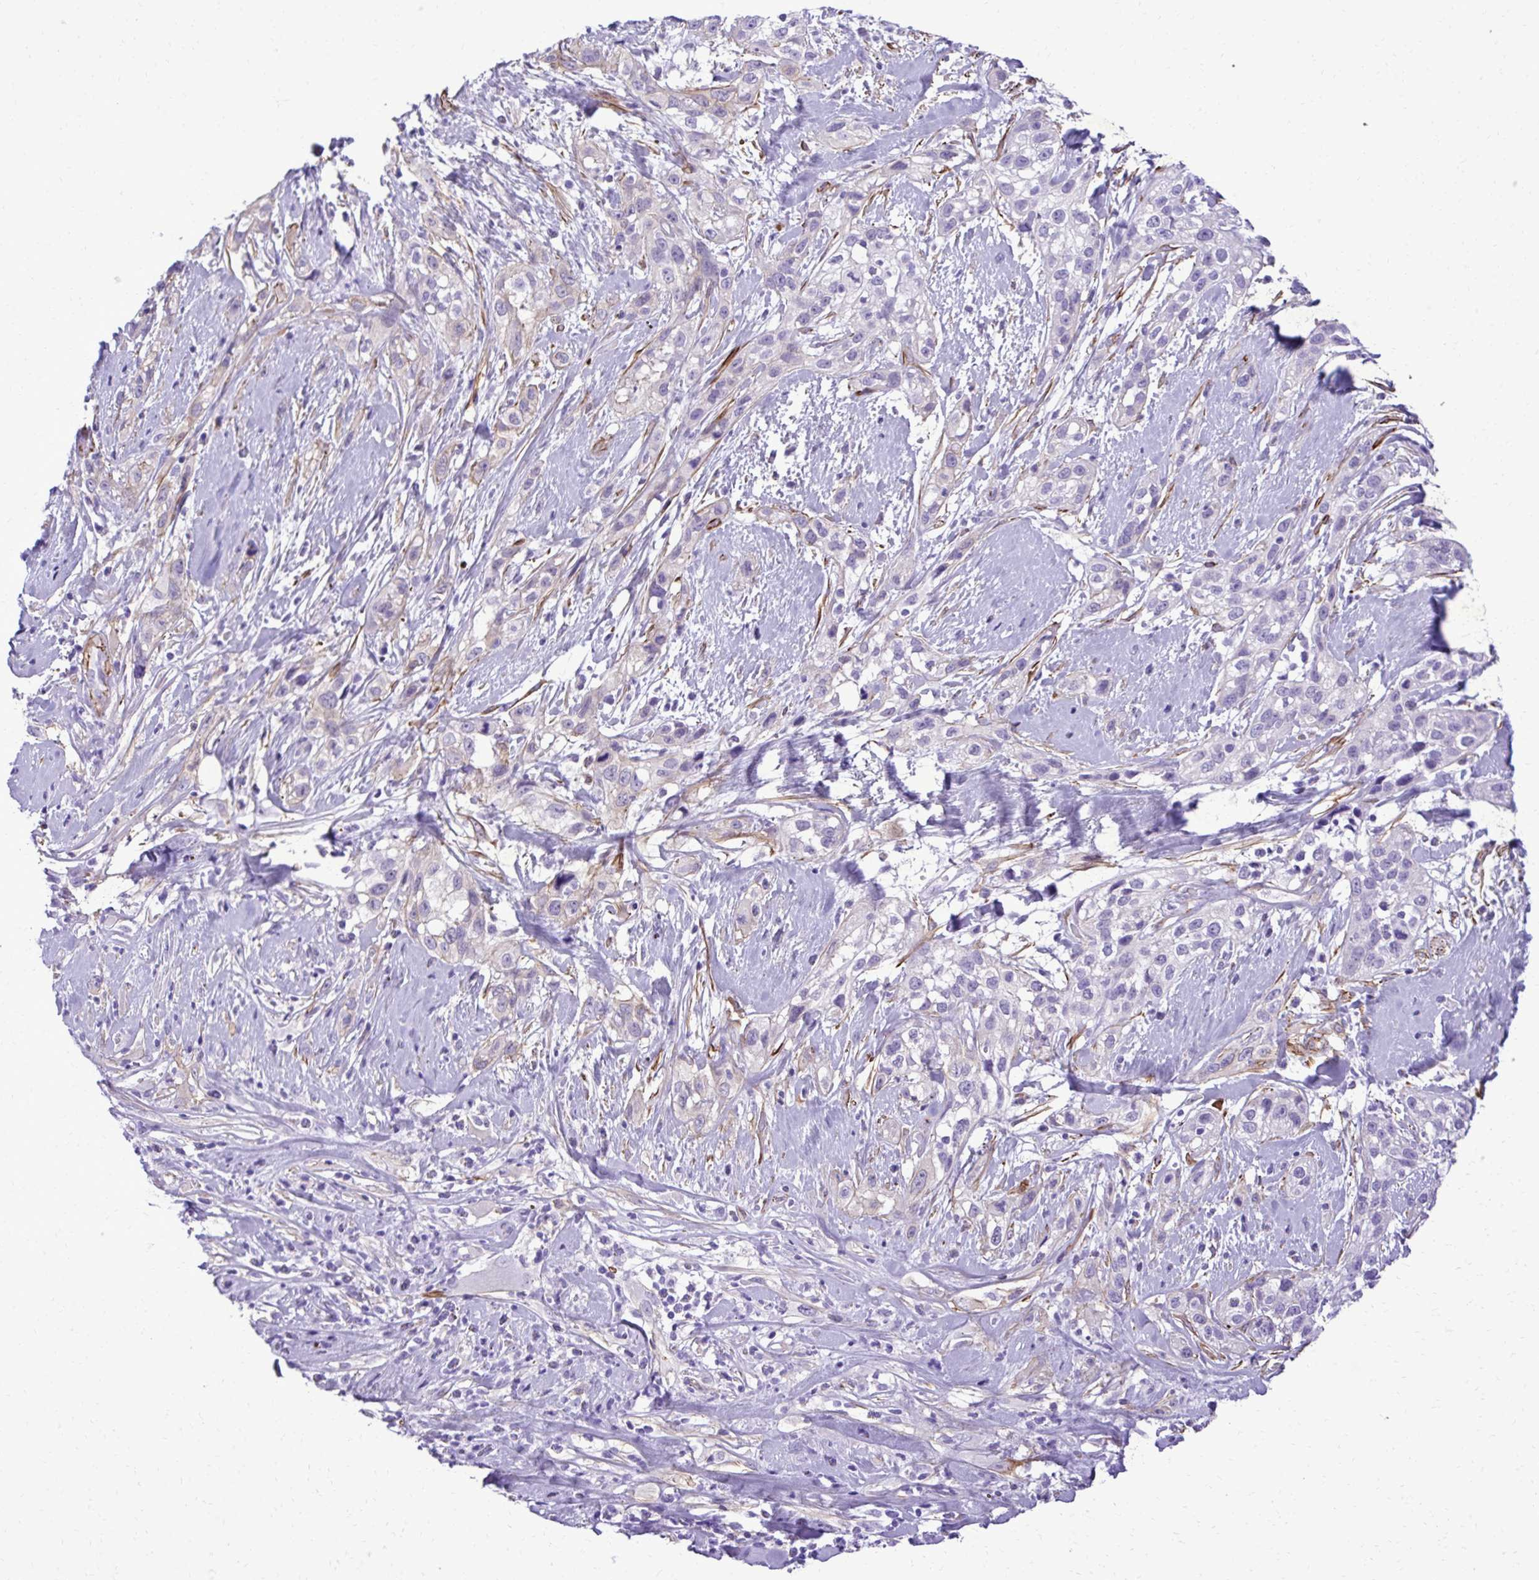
{"staining": {"intensity": "negative", "quantity": "none", "location": "none"}, "tissue": "skin cancer", "cell_type": "Tumor cells", "image_type": "cancer", "snomed": [{"axis": "morphology", "description": "Squamous cell carcinoma, NOS"}, {"axis": "topography", "description": "Skin"}], "caption": "A photomicrograph of squamous cell carcinoma (skin) stained for a protein shows no brown staining in tumor cells.", "gene": "PITPNM3", "patient": {"sex": "male", "age": 82}}